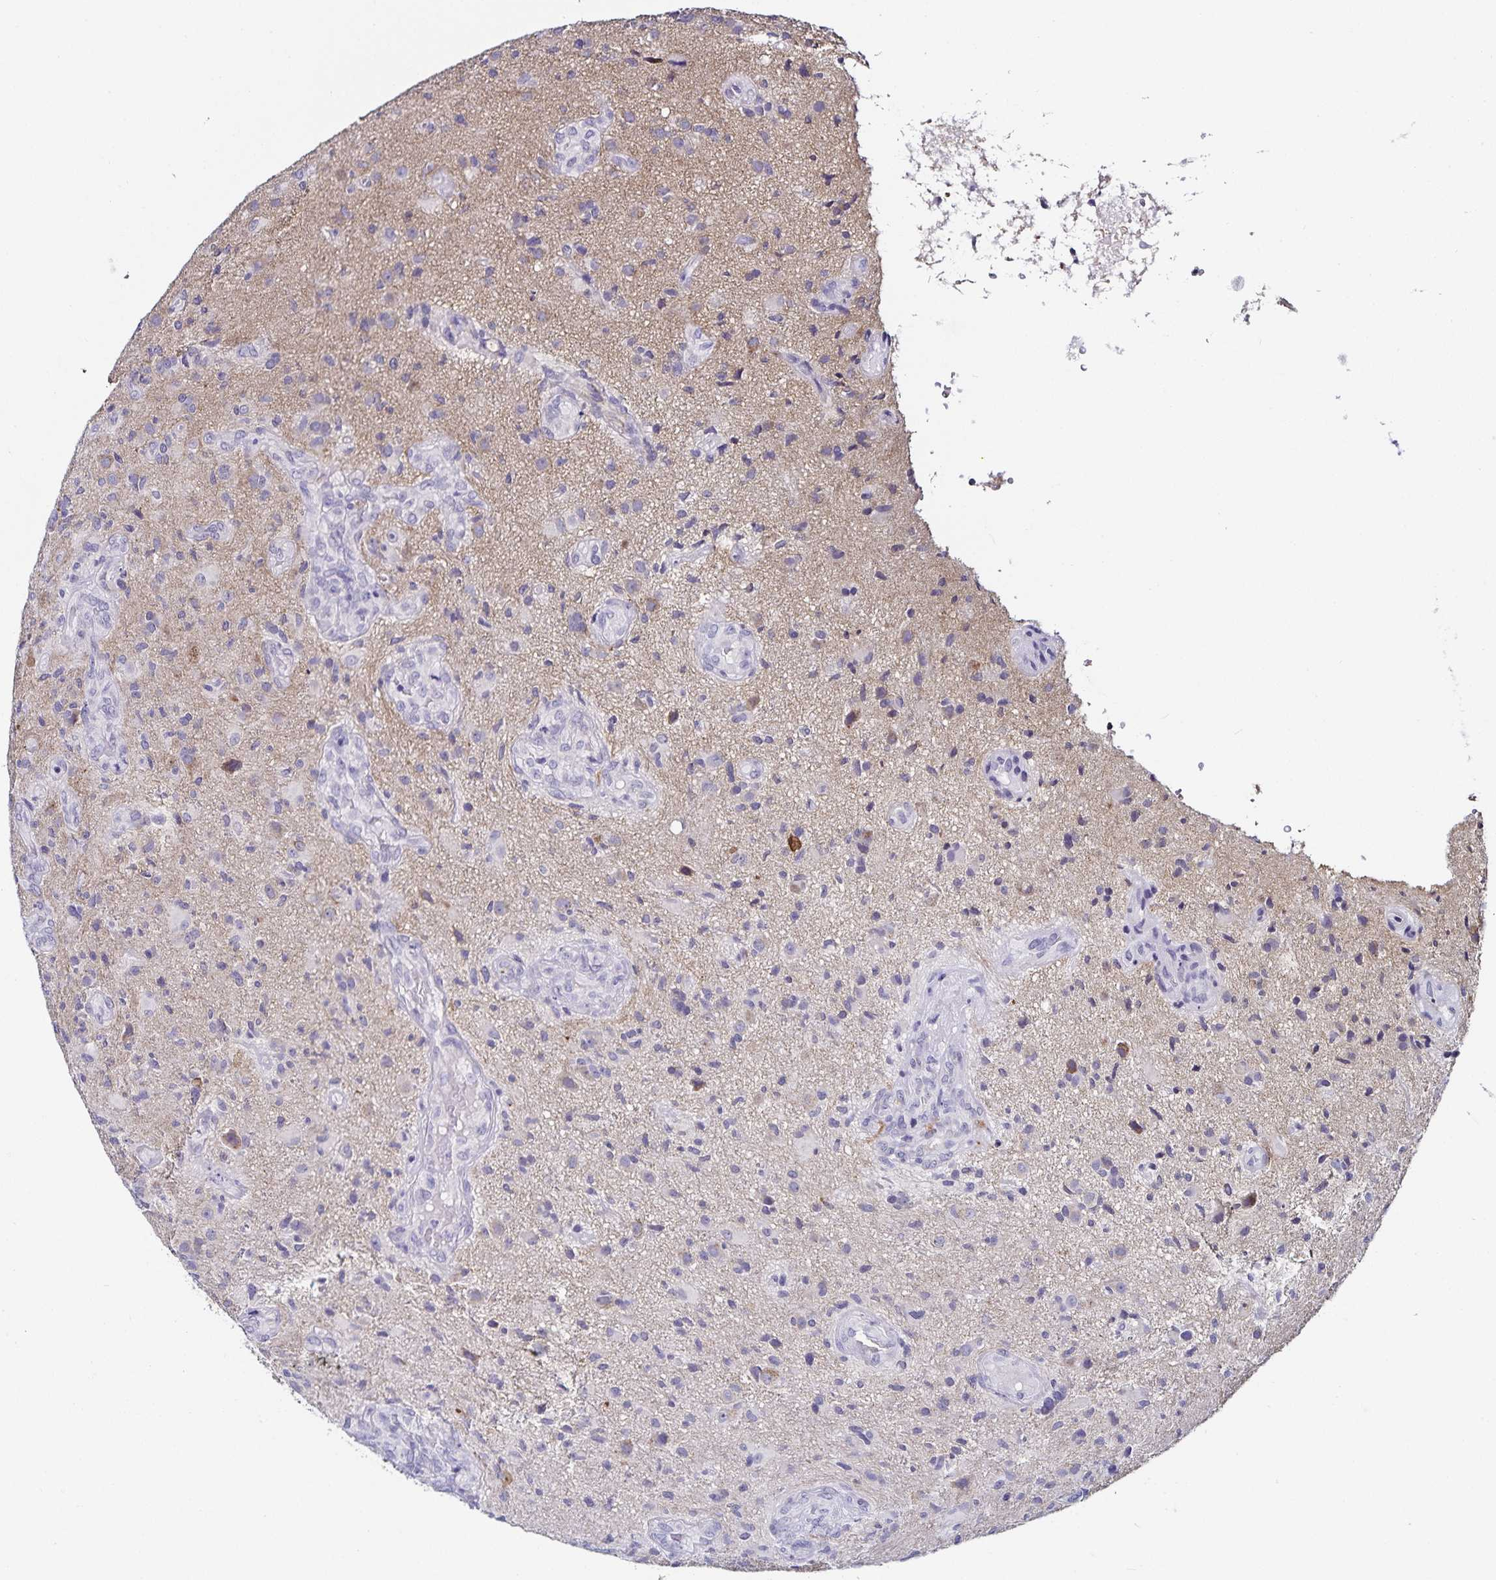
{"staining": {"intensity": "negative", "quantity": "none", "location": "none"}, "tissue": "glioma", "cell_type": "Tumor cells", "image_type": "cancer", "snomed": [{"axis": "morphology", "description": "Glioma, malignant, High grade"}, {"axis": "topography", "description": "Brain"}], "caption": "Glioma stained for a protein using immunohistochemistry (IHC) shows no expression tumor cells.", "gene": "TSPAN7", "patient": {"sex": "male", "age": 55}}